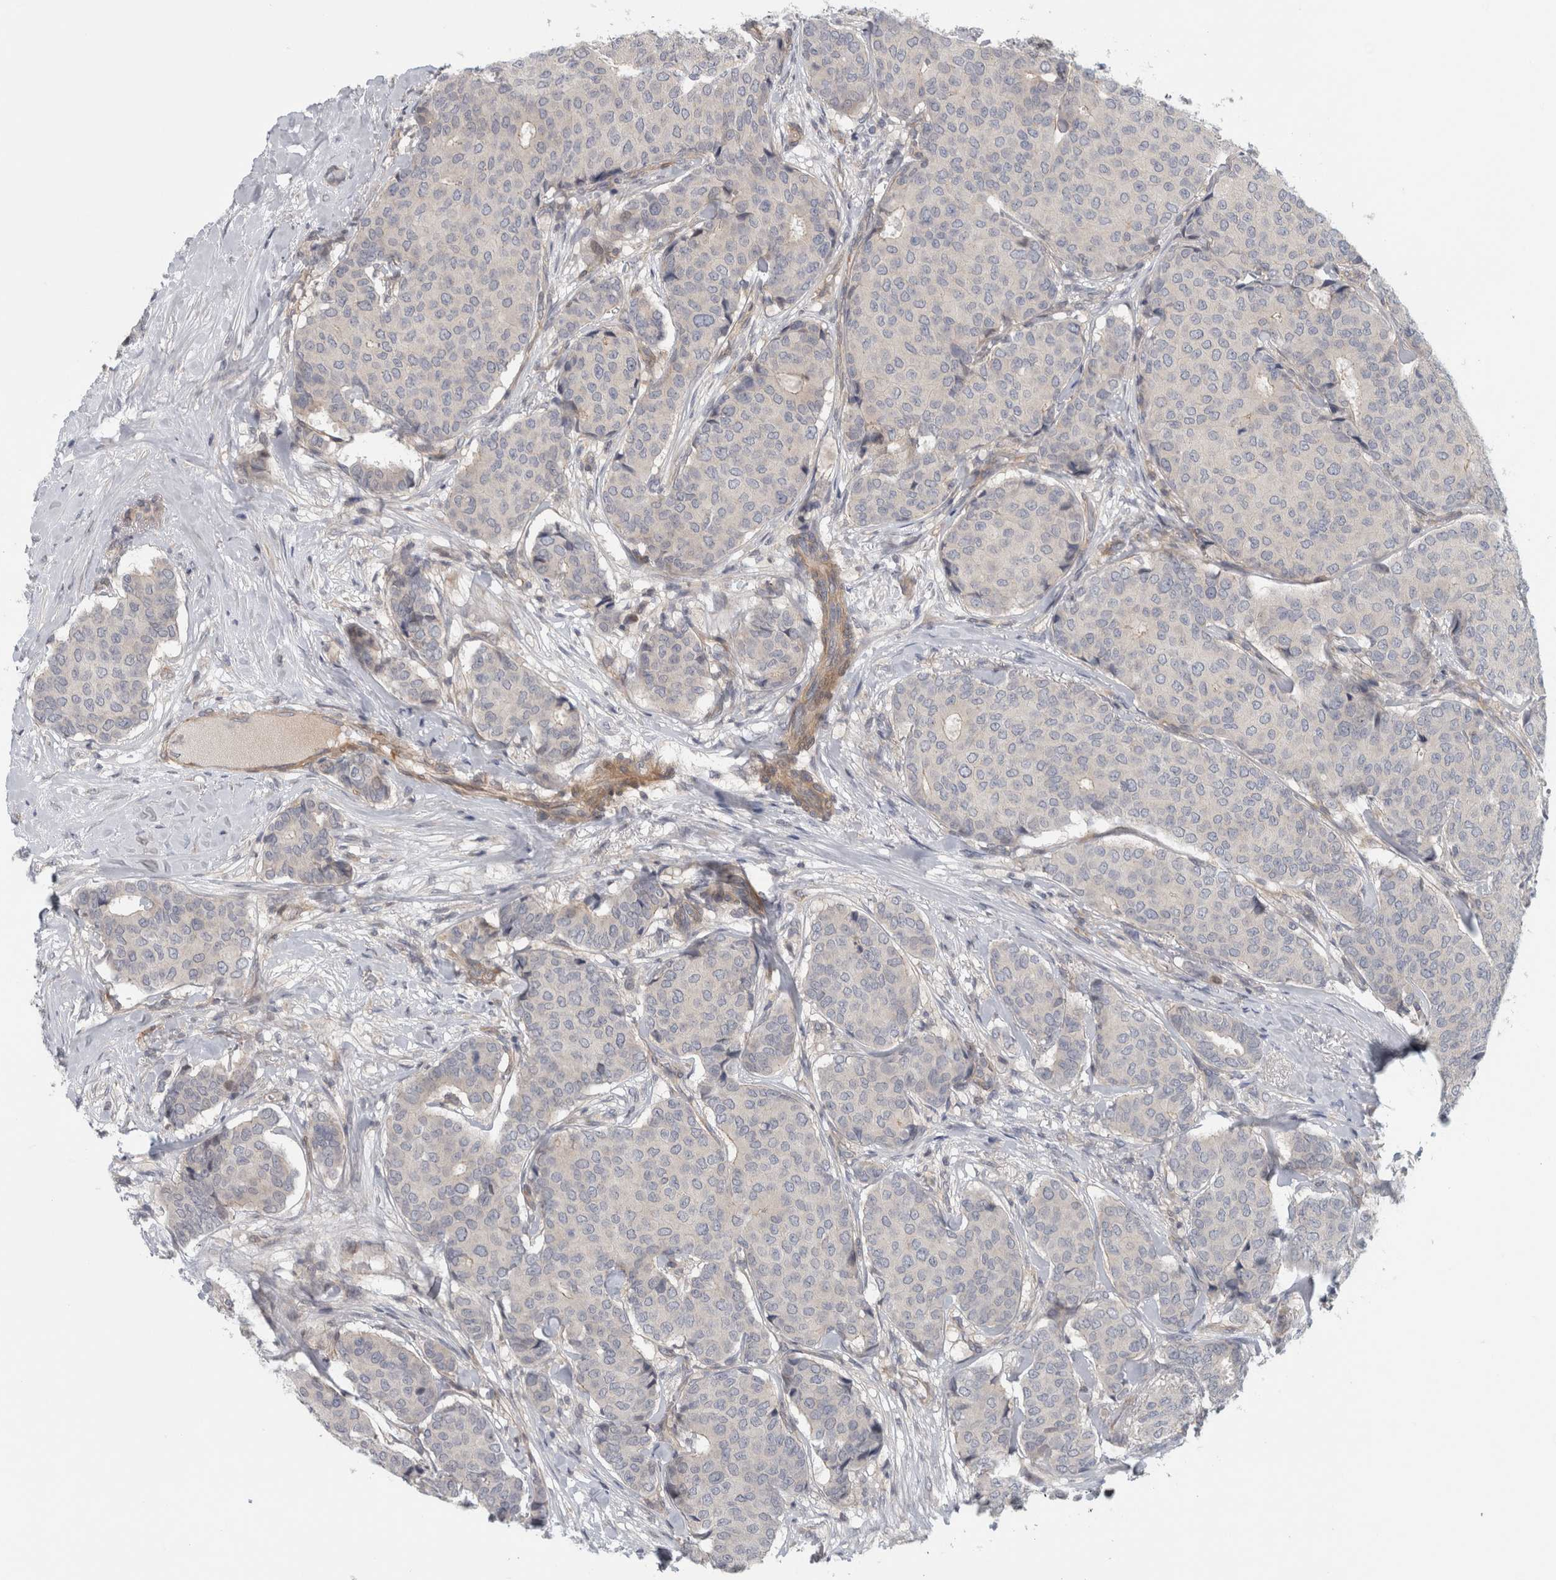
{"staining": {"intensity": "negative", "quantity": "none", "location": "none"}, "tissue": "breast cancer", "cell_type": "Tumor cells", "image_type": "cancer", "snomed": [{"axis": "morphology", "description": "Duct carcinoma"}, {"axis": "topography", "description": "Breast"}], "caption": "Immunohistochemical staining of human breast infiltrating ductal carcinoma reveals no significant positivity in tumor cells.", "gene": "ZNF804B", "patient": {"sex": "female", "age": 75}}